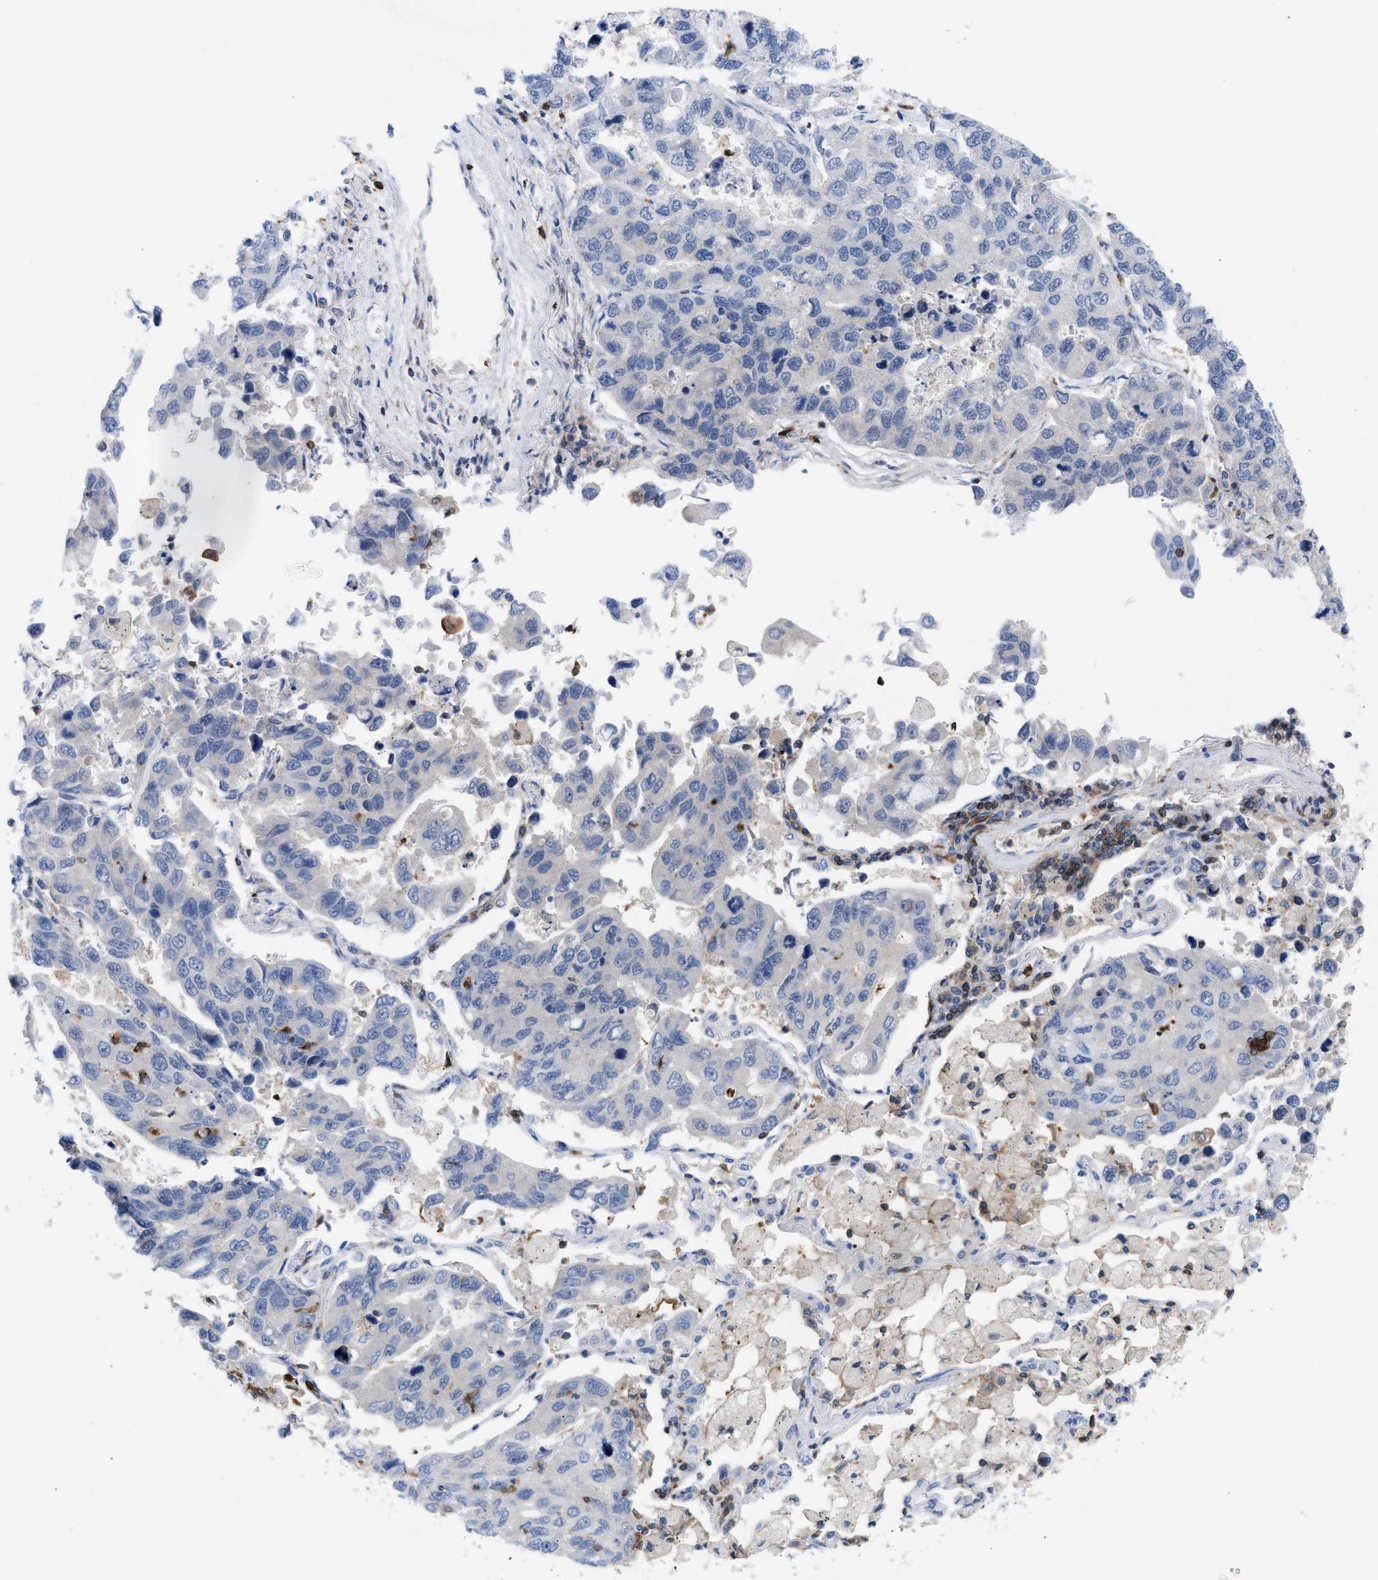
{"staining": {"intensity": "negative", "quantity": "none", "location": "none"}, "tissue": "lung cancer", "cell_type": "Tumor cells", "image_type": "cancer", "snomed": [{"axis": "morphology", "description": "Adenocarcinoma, NOS"}, {"axis": "topography", "description": "Lung"}], "caption": "A histopathology image of adenocarcinoma (lung) stained for a protein exhibits no brown staining in tumor cells.", "gene": "LCP1", "patient": {"sex": "male", "age": 64}}